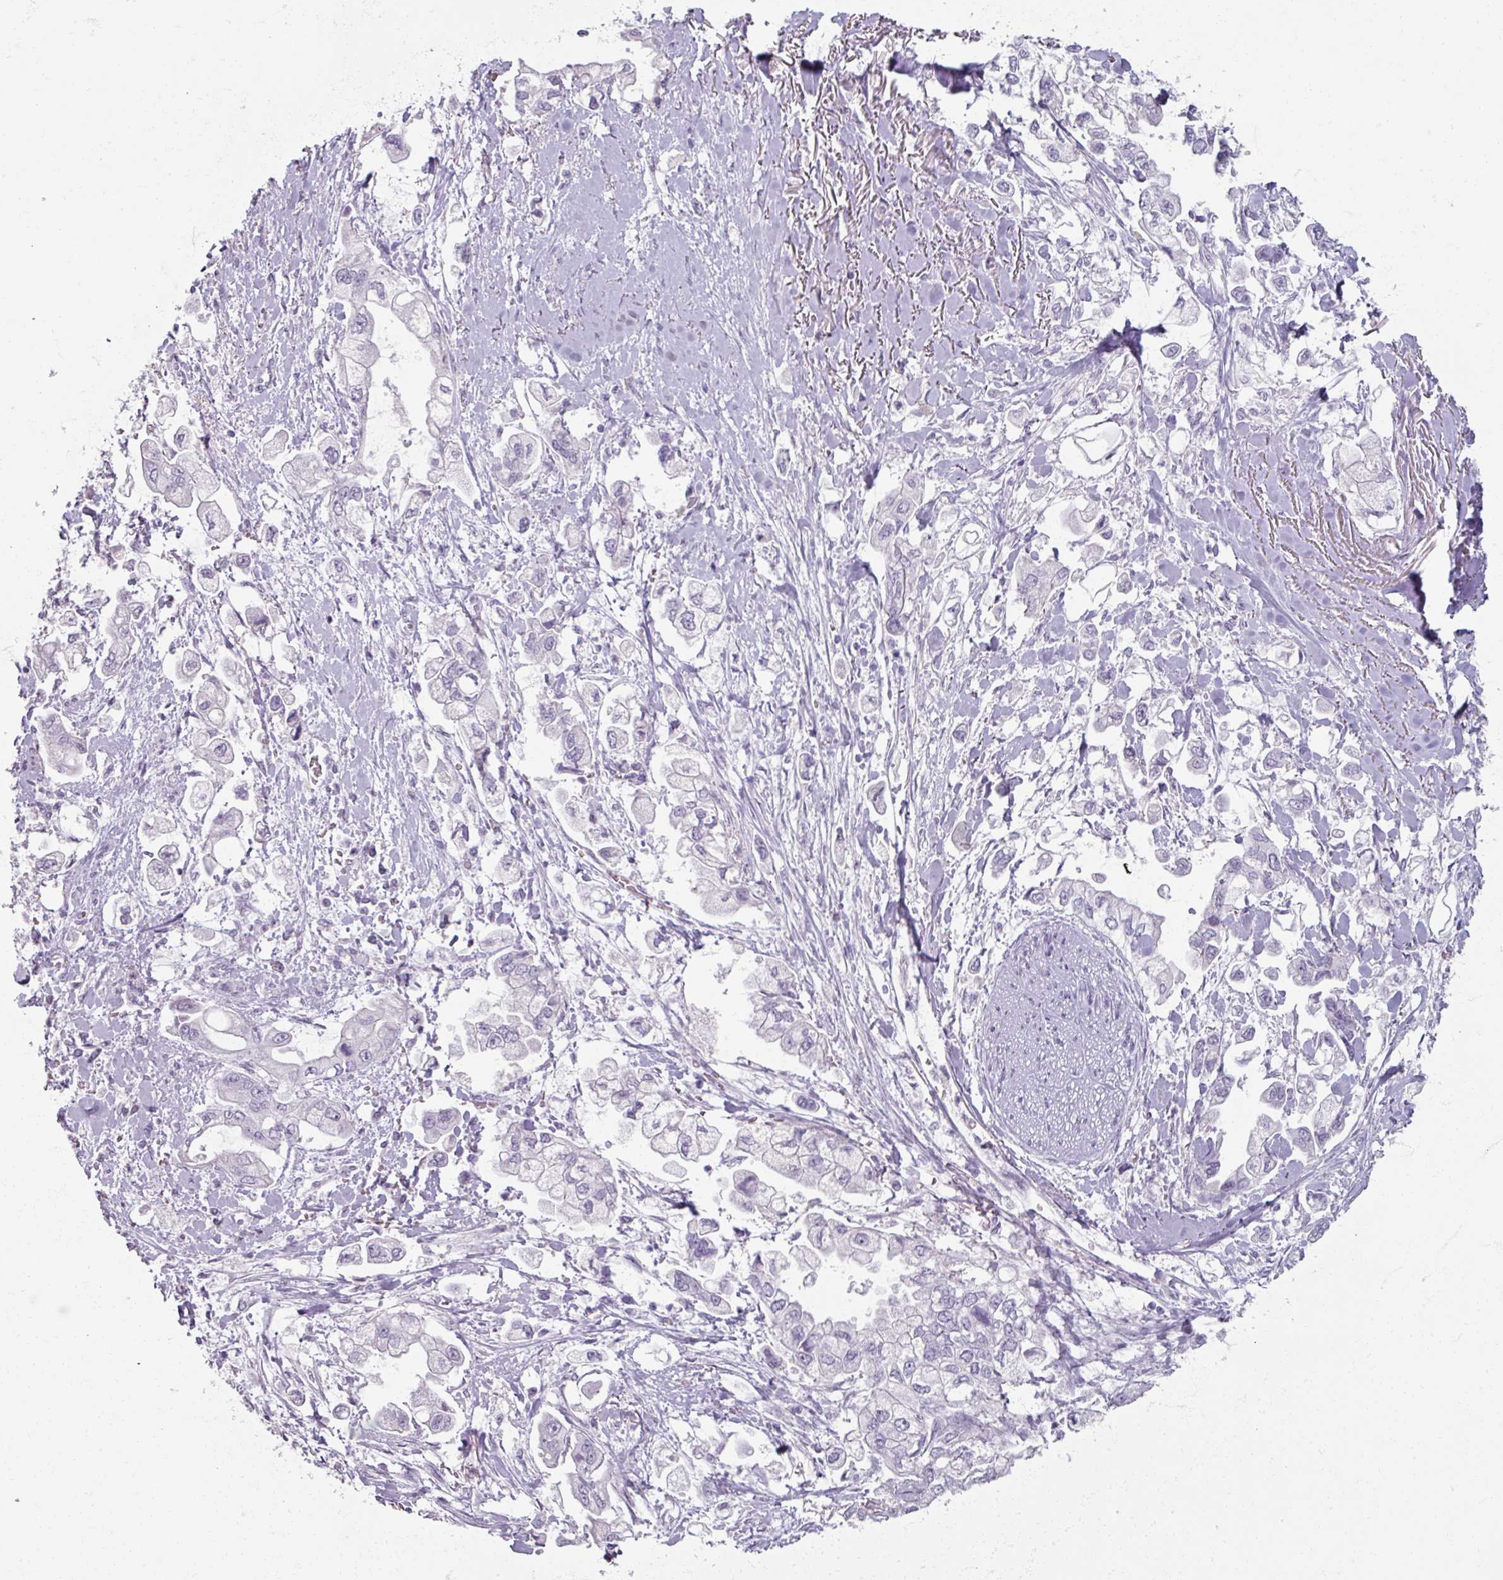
{"staining": {"intensity": "negative", "quantity": "none", "location": "none"}, "tissue": "stomach cancer", "cell_type": "Tumor cells", "image_type": "cancer", "snomed": [{"axis": "morphology", "description": "Adenocarcinoma, NOS"}, {"axis": "topography", "description": "Stomach"}], "caption": "Tumor cells are negative for protein expression in human adenocarcinoma (stomach).", "gene": "TG", "patient": {"sex": "male", "age": 62}}